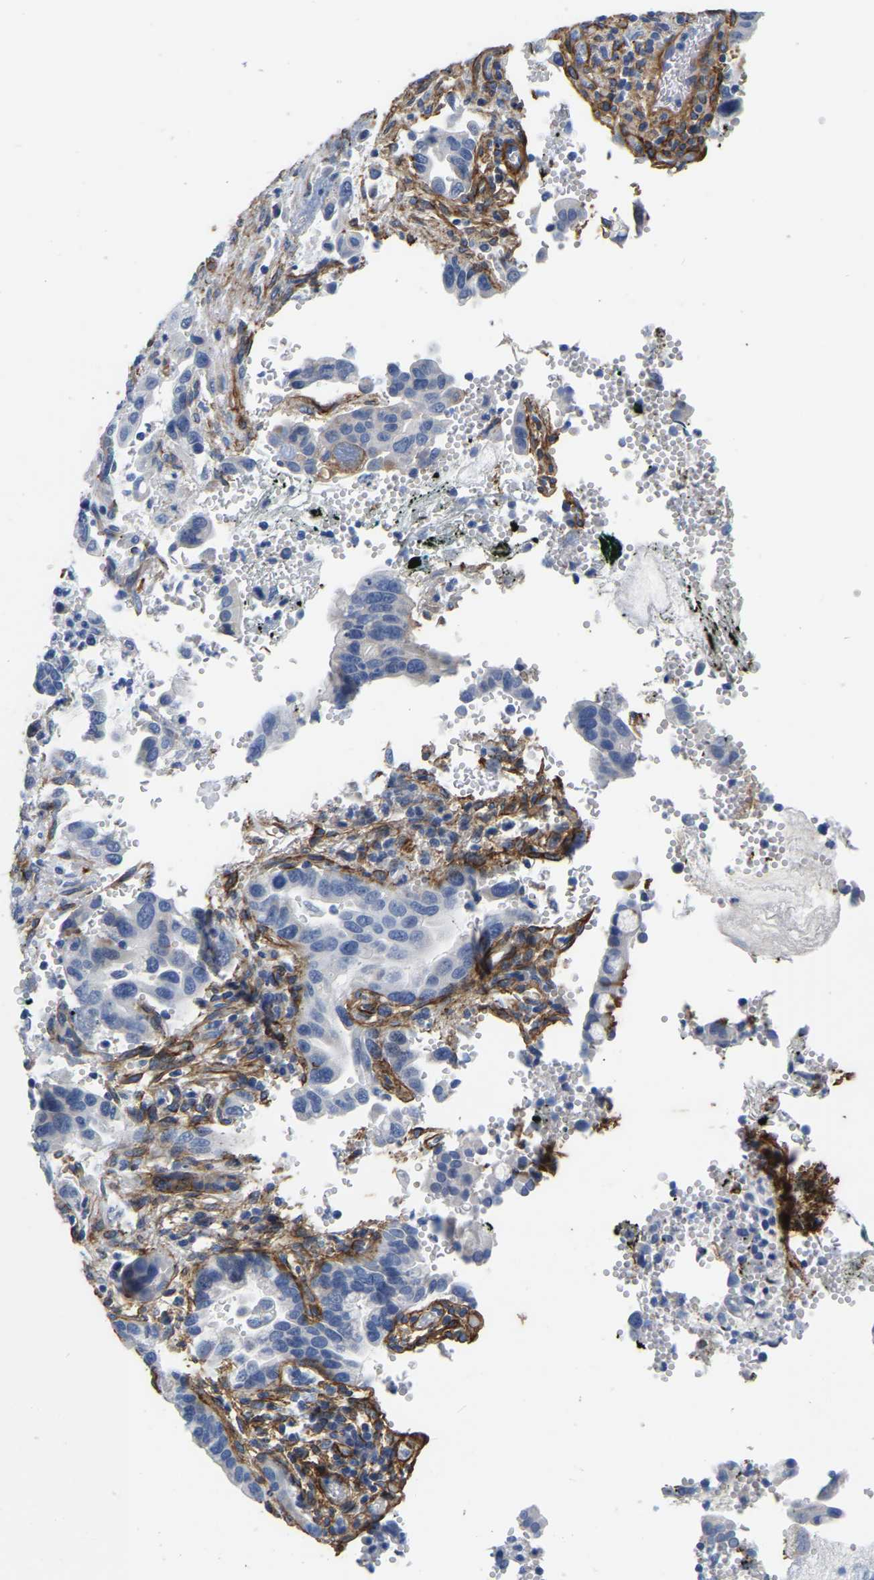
{"staining": {"intensity": "negative", "quantity": "none", "location": "none"}, "tissue": "pancreatic cancer", "cell_type": "Tumor cells", "image_type": "cancer", "snomed": [{"axis": "morphology", "description": "Adenocarcinoma, NOS"}, {"axis": "topography", "description": "Pancreas"}], "caption": "IHC image of neoplastic tissue: human pancreatic cancer stained with DAB demonstrates no significant protein positivity in tumor cells. The staining was performed using DAB to visualize the protein expression in brown, while the nuclei were stained in blue with hematoxylin (Magnification: 20x).", "gene": "COL6A1", "patient": {"sex": "female", "age": 70}}